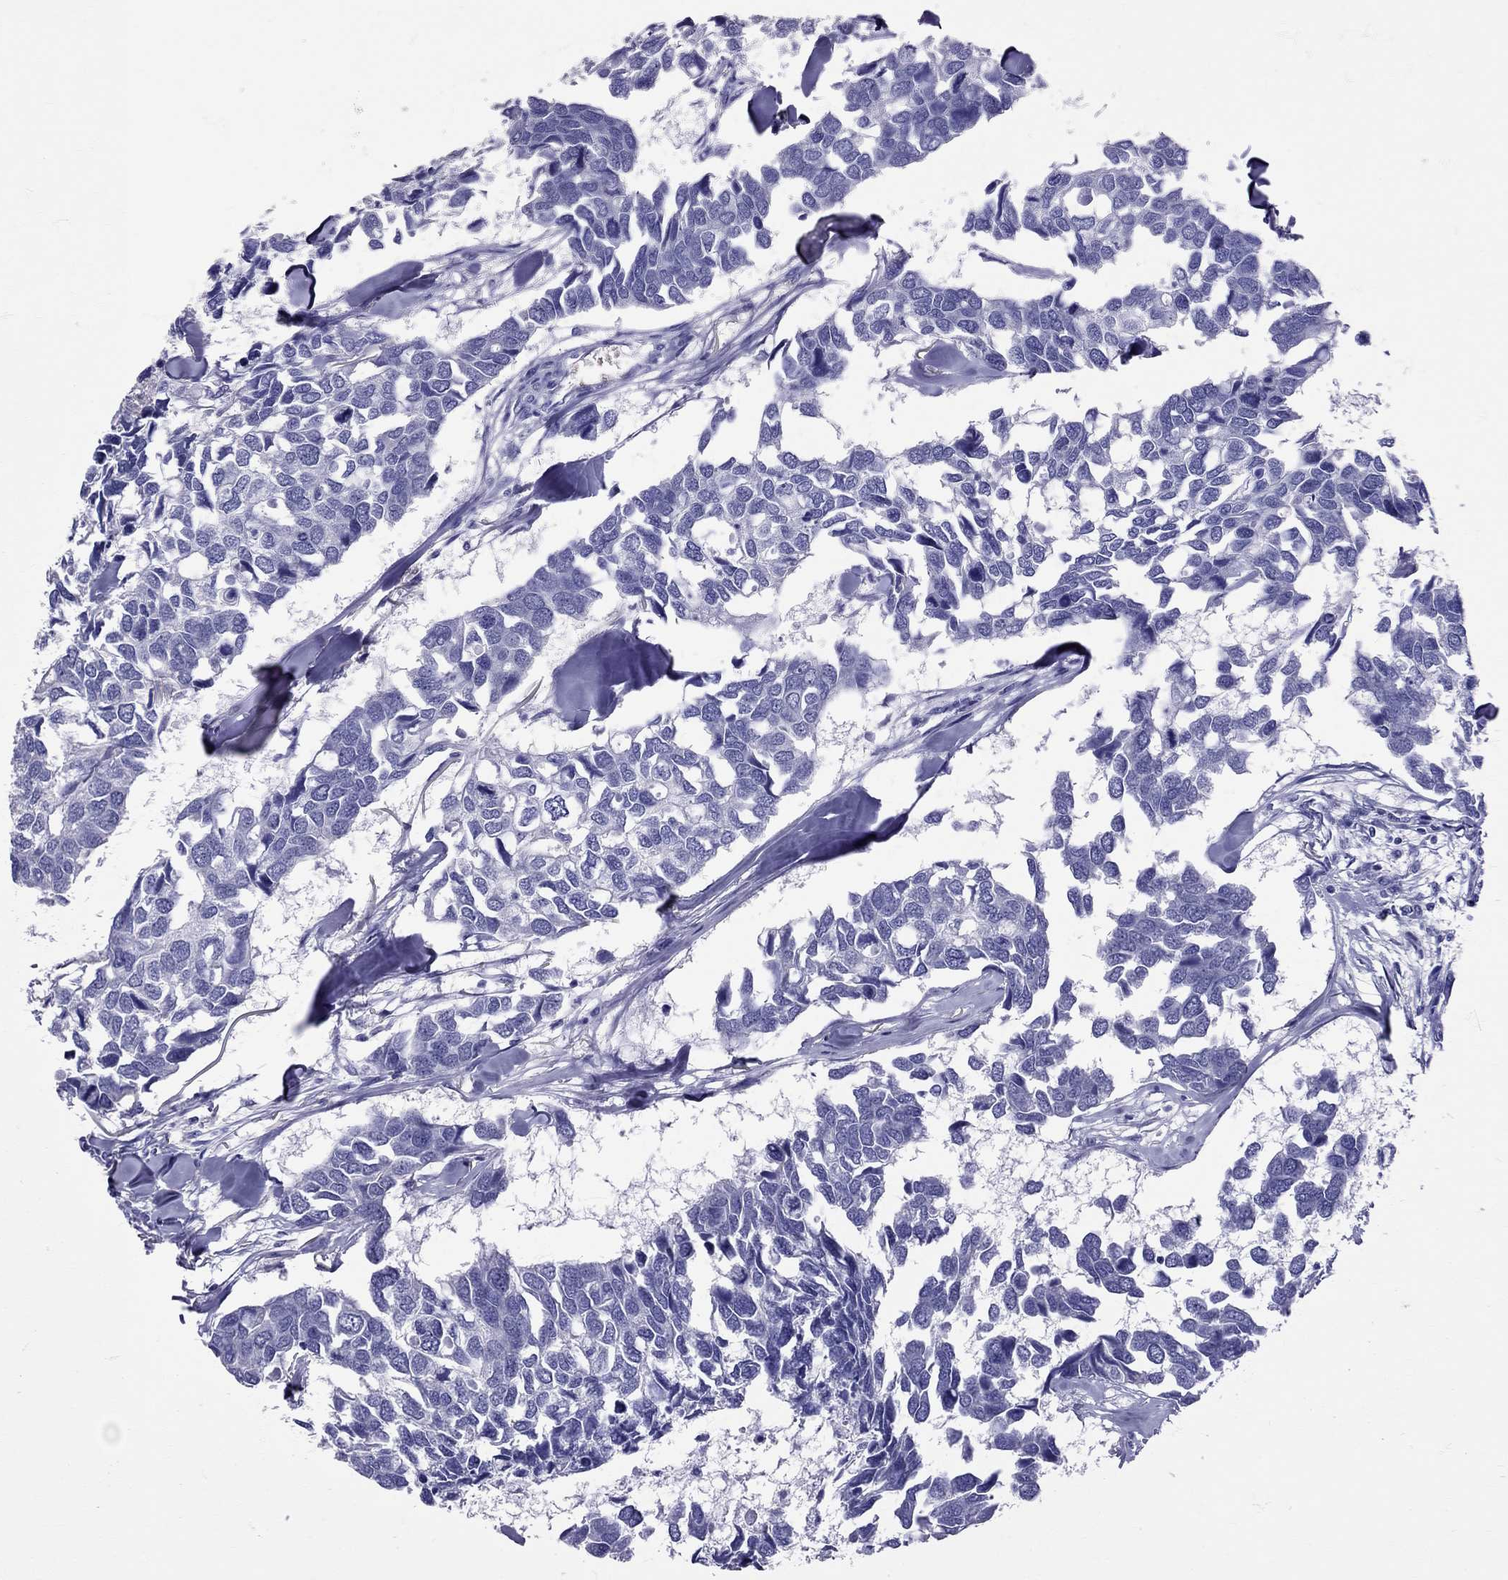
{"staining": {"intensity": "negative", "quantity": "none", "location": "none"}, "tissue": "breast cancer", "cell_type": "Tumor cells", "image_type": "cancer", "snomed": [{"axis": "morphology", "description": "Duct carcinoma"}, {"axis": "topography", "description": "Breast"}], "caption": "Tumor cells are negative for protein expression in human breast cancer (intraductal carcinoma).", "gene": "TBR1", "patient": {"sex": "female", "age": 83}}